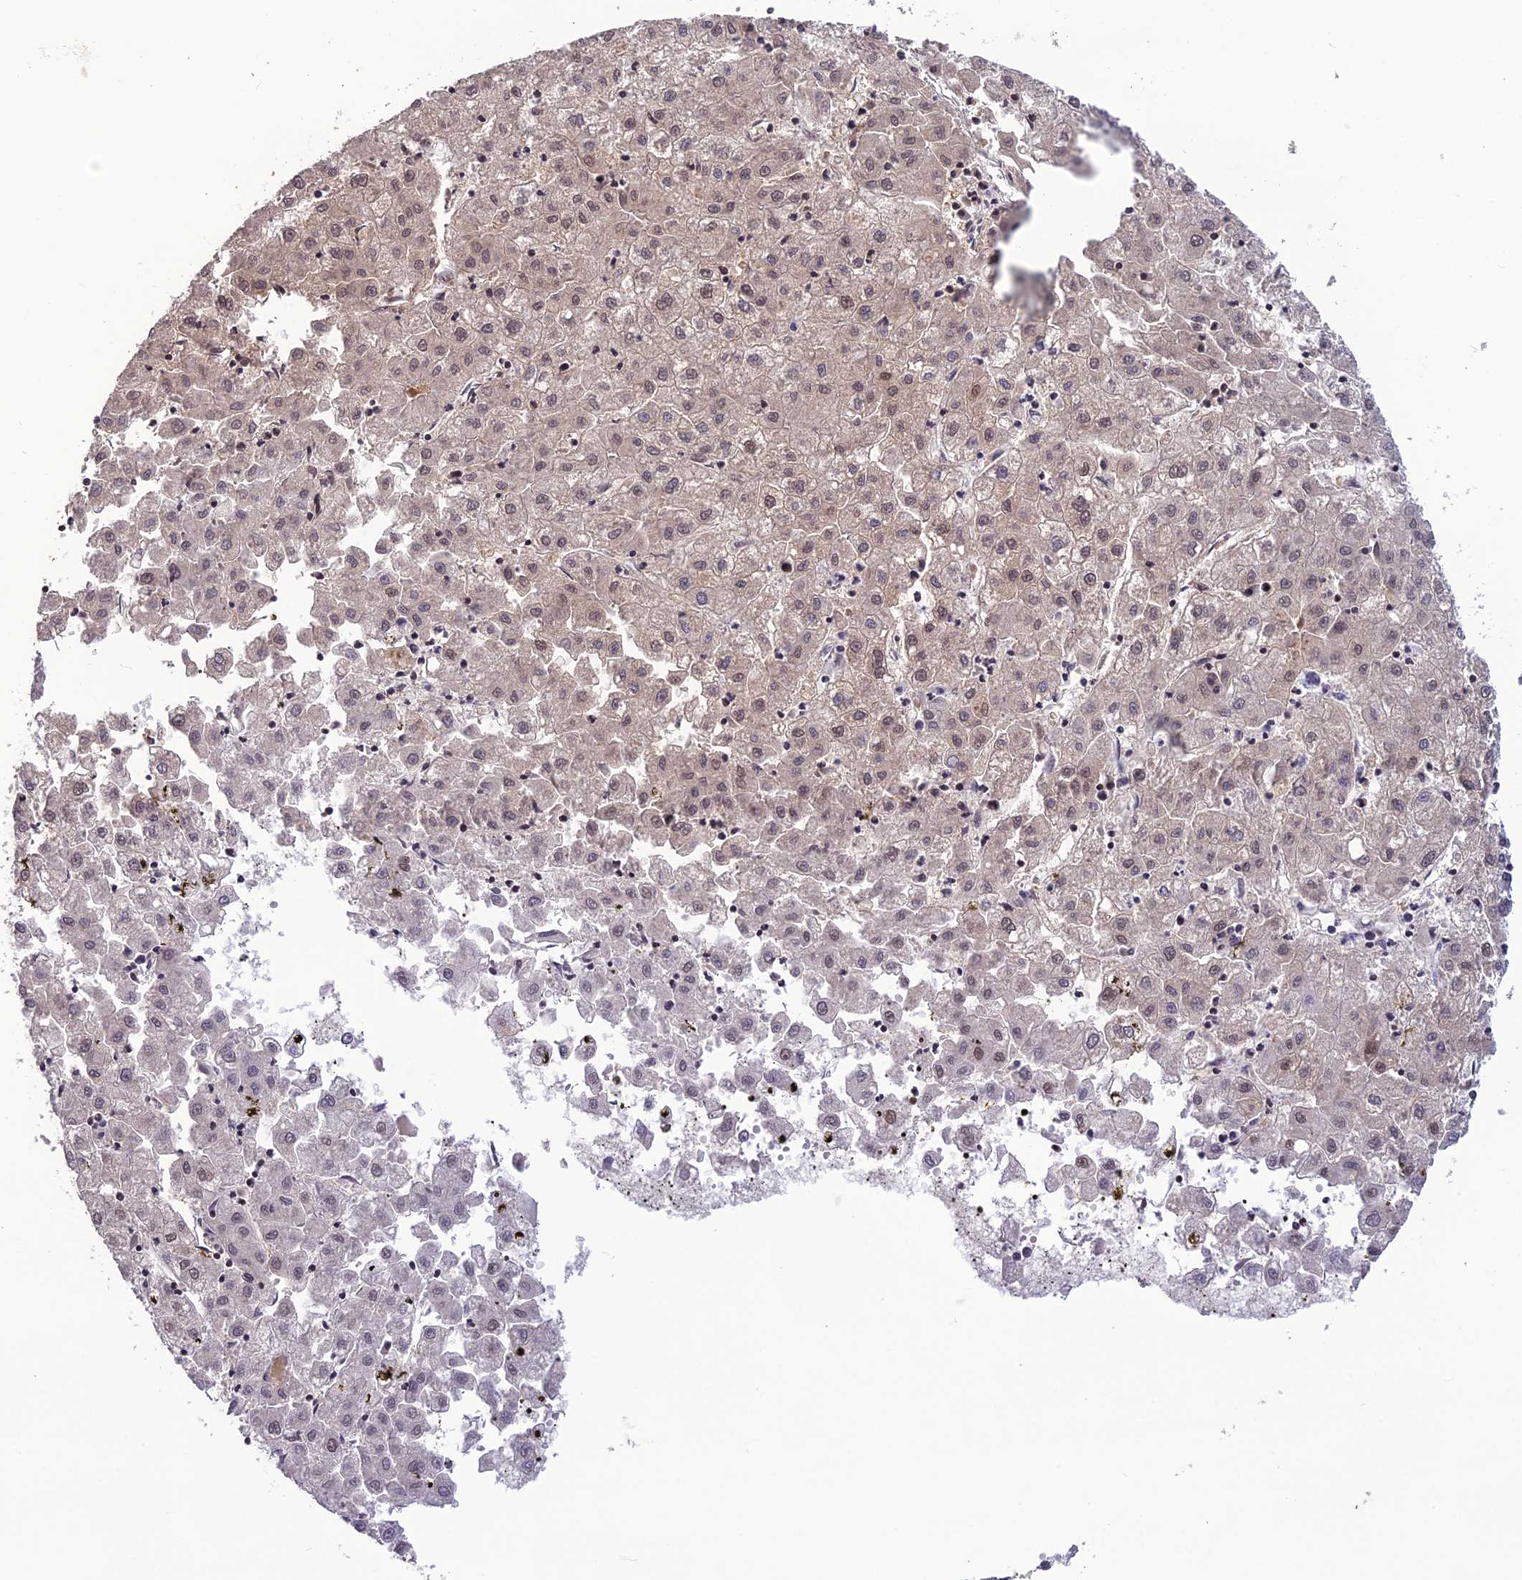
{"staining": {"intensity": "weak", "quantity": "25%-75%", "location": "cytoplasmic/membranous,nuclear"}, "tissue": "liver cancer", "cell_type": "Tumor cells", "image_type": "cancer", "snomed": [{"axis": "morphology", "description": "Carcinoma, Hepatocellular, NOS"}, {"axis": "topography", "description": "Liver"}], "caption": "Immunohistochemical staining of human hepatocellular carcinoma (liver) shows weak cytoplasmic/membranous and nuclear protein staining in about 25%-75% of tumor cells.", "gene": "TMEM134", "patient": {"sex": "male", "age": 72}}